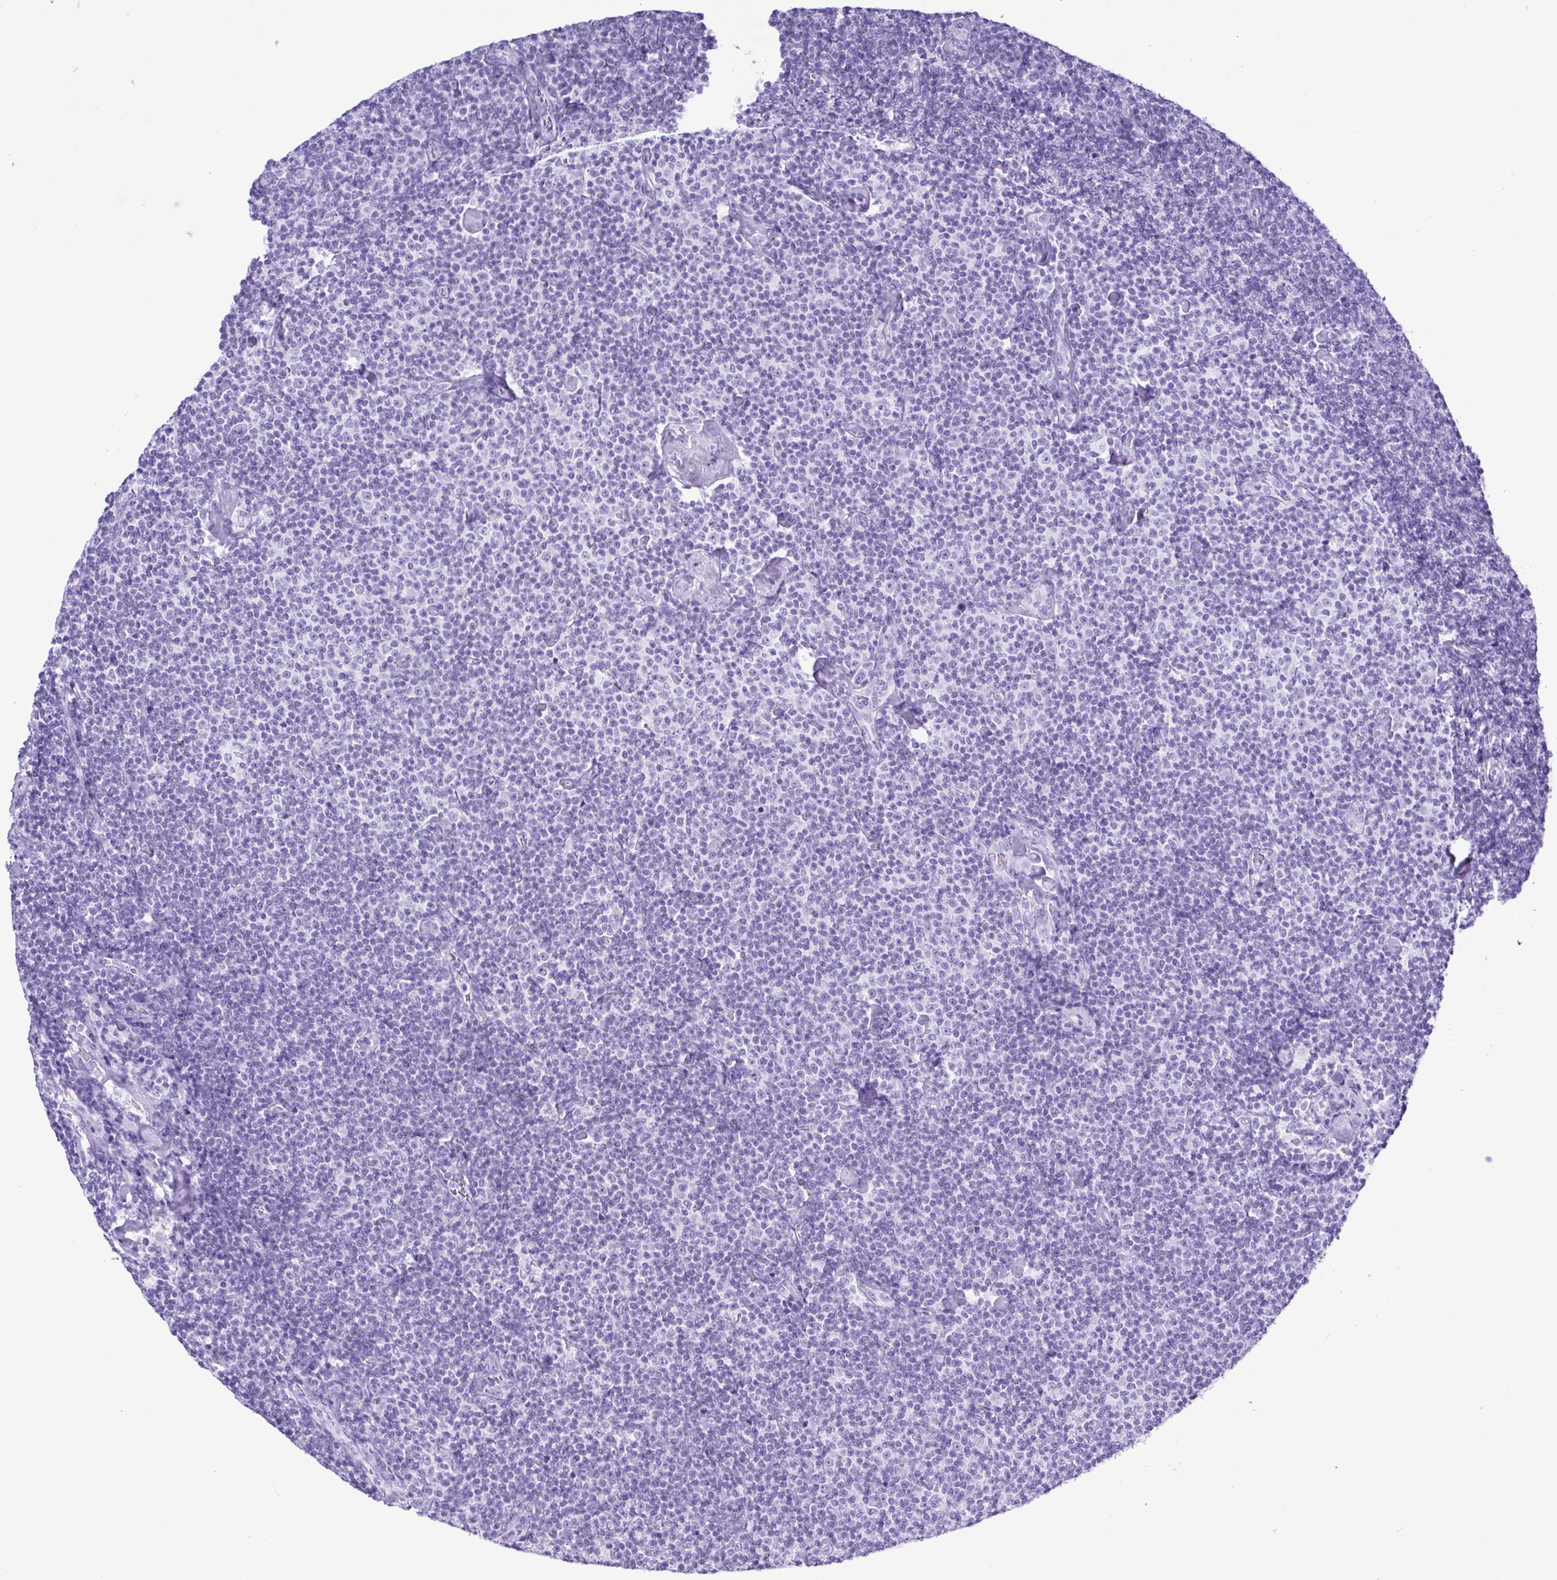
{"staining": {"intensity": "negative", "quantity": "none", "location": "none"}, "tissue": "lymphoma", "cell_type": "Tumor cells", "image_type": "cancer", "snomed": [{"axis": "morphology", "description": "Malignant lymphoma, non-Hodgkin's type, Low grade"}, {"axis": "topography", "description": "Lymph node"}], "caption": "Immunohistochemistry image of low-grade malignant lymphoma, non-Hodgkin's type stained for a protein (brown), which exhibits no positivity in tumor cells. (DAB immunohistochemistry (IHC) visualized using brightfield microscopy, high magnification).", "gene": "SYT1", "patient": {"sex": "male", "age": 81}}